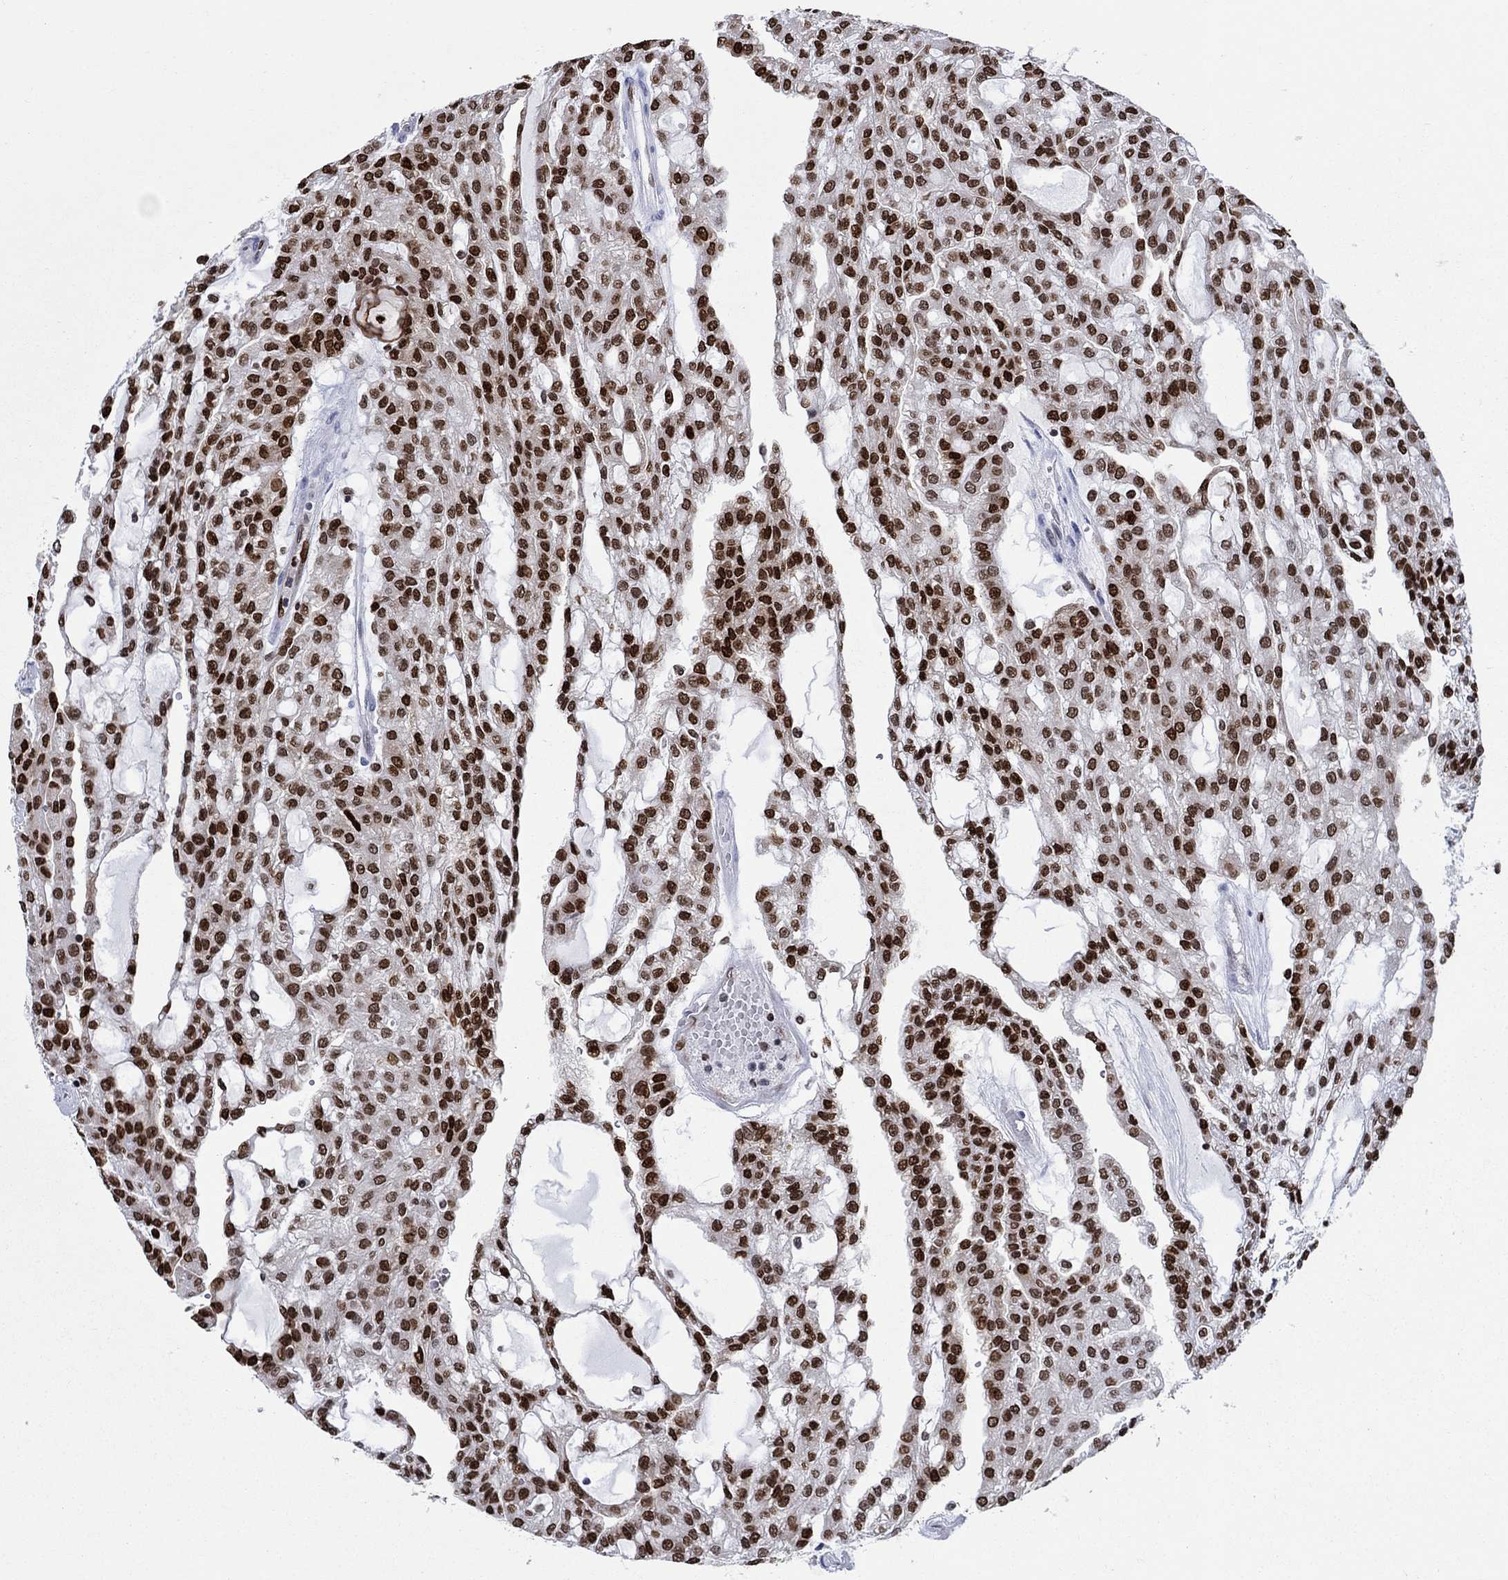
{"staining": {"intensity": "strong", "quantity": "25%-75%", "location": "nuclear"}, "tissue": "renal cancer", "cell_type": "Tumor cells", "image_type": "cancer", "snomed": [{"axis": "morphology", "description": "Adenocarcinoma, NOS"}, {"axis": "topography", "description": "Kidney"}], "caption": "Renal cancer (adenocarcinoma) stained with a brown dye exhibits strong nuclear positive positivity in about 25%-75% of tumor cells.", "gene": "HMGA1", "patient": {"sex": "male", "age": 63}}